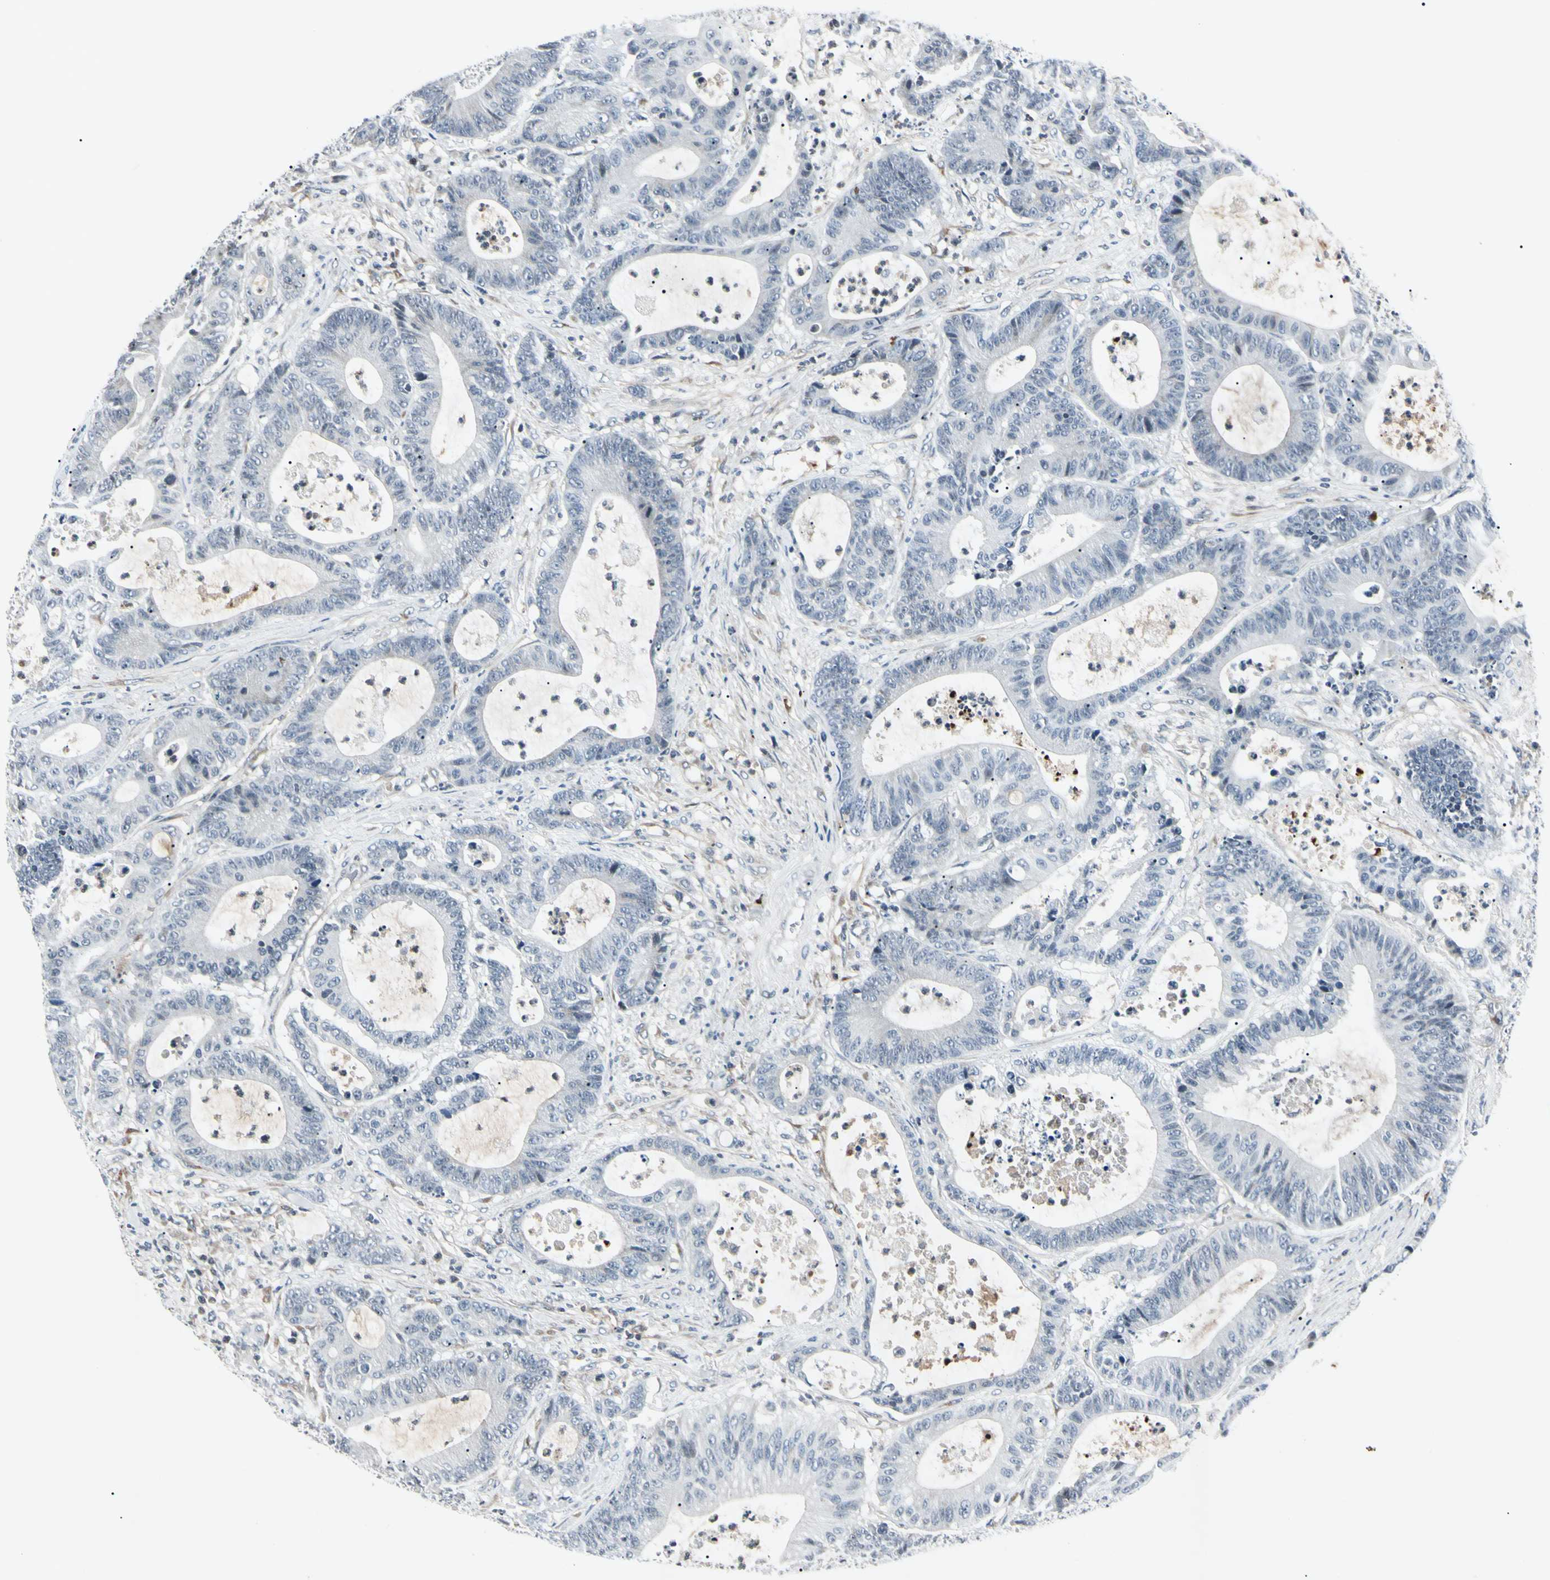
{"staining": {"intensity": "negative", "quantity": "none", "location": "none"}, "tissue": "colorectal cancer", "cell_type": "Tumor cells", "image_type": "cancer", "snomed": [{"axis": "morphology", "description": "Adenocarcinoma, NOS"}, {"axis": "topography", "description": "Colon"}], "caption": "Immunohistochemistry photomicrograph of neoplastic tissue: human adenocarcinoma (colorectal) stained with DAB shows no significant protein positivity in tumor cells. (DAB IHC visualized using brightfield microscopy, high magnification).", "gene": "AEBP1", "patient": {"sex": "female", "age": 84}}